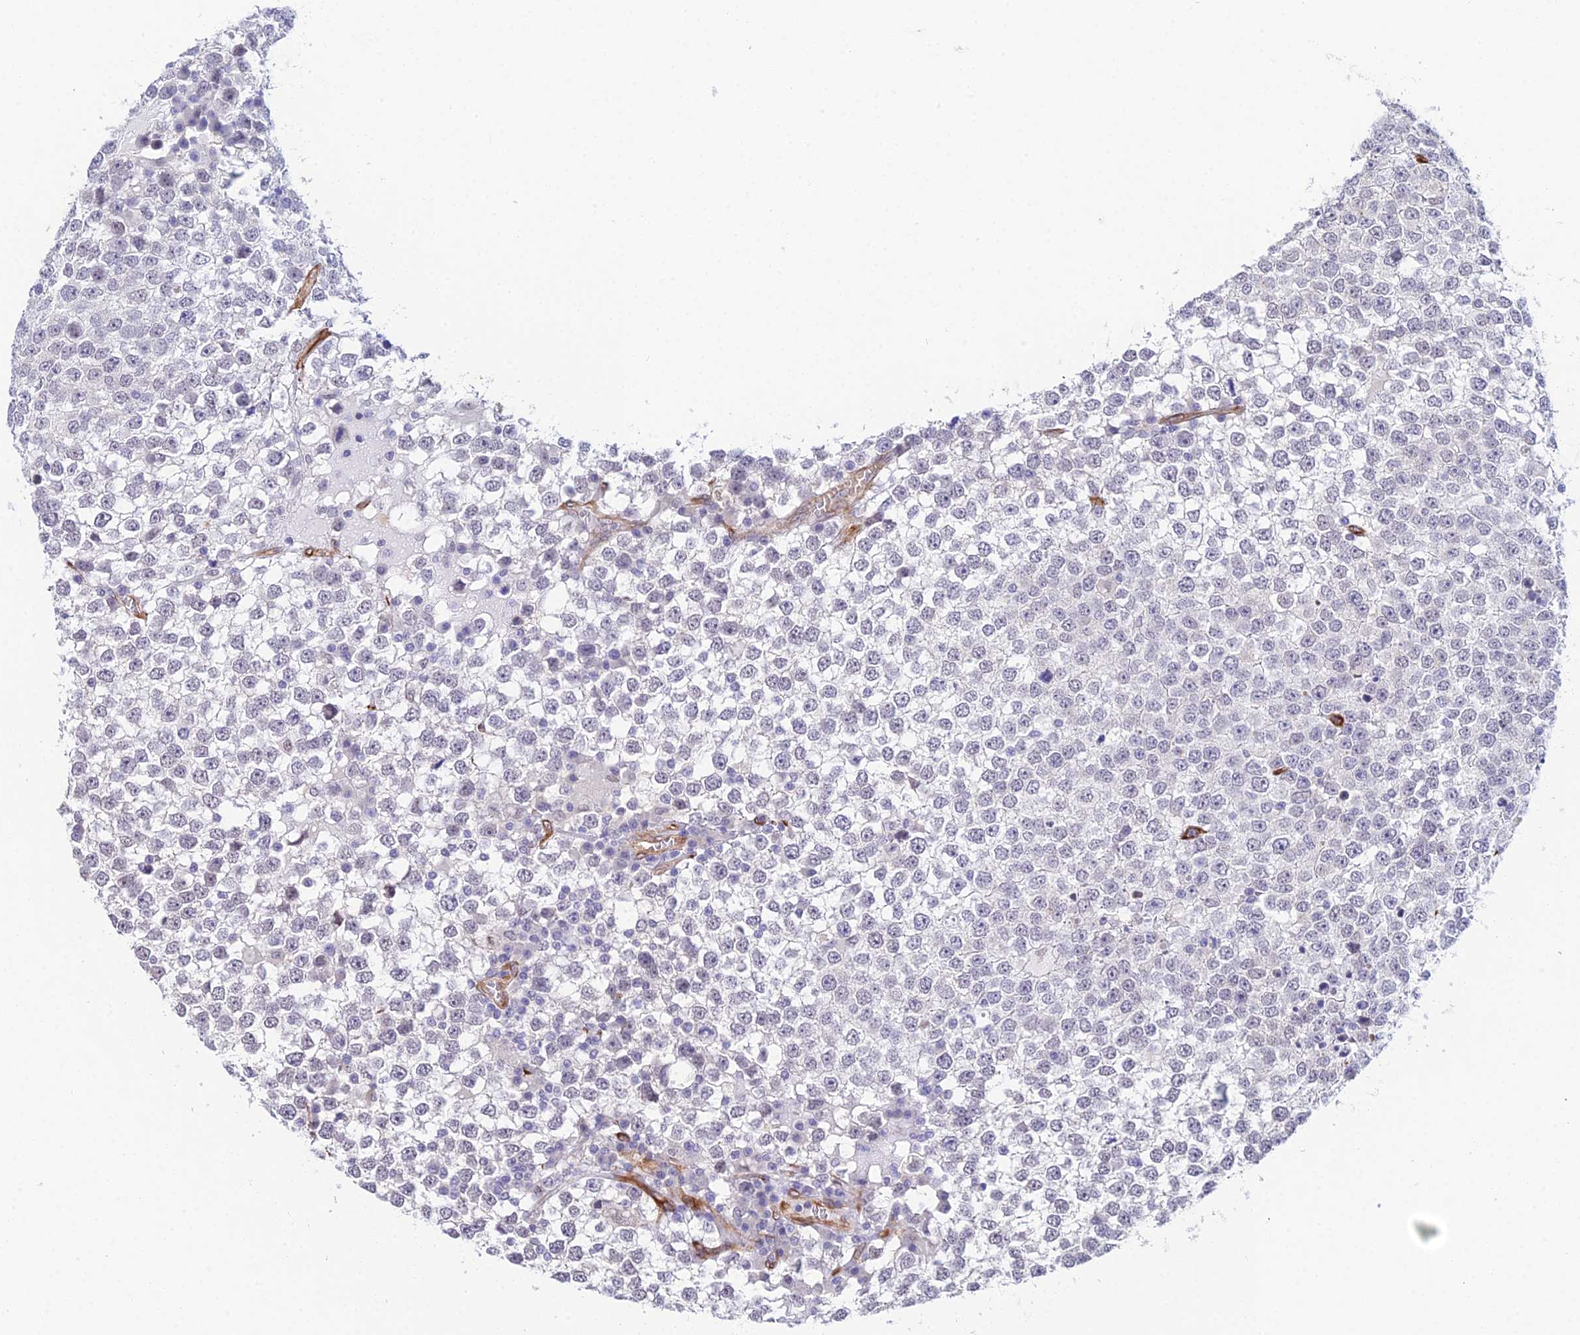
{"staining": {"intensity": "negative", "quantity": "none", "location": "none"}, "tissue": "testis cancer", "cell_type": "Tumor cells", "image_type": "cancer", "snomed": [{"axis": "morphology", "description": "Seminoma, NOS"}, {"axis": "topography", "description": "Testis"}], "caption": "Immunohistochemistry (IHC) of human testis seminoma displays no expression in tumor cells. The staining was performed using DAB (3,3'-diaminobenzidine) to visualize the protein expression in brown, while the nuclei were stained in blue with hematoxylin (Magnification: 20x).", "gene": "MXRA7", "patient": {"sex": "male", "age": 65}}